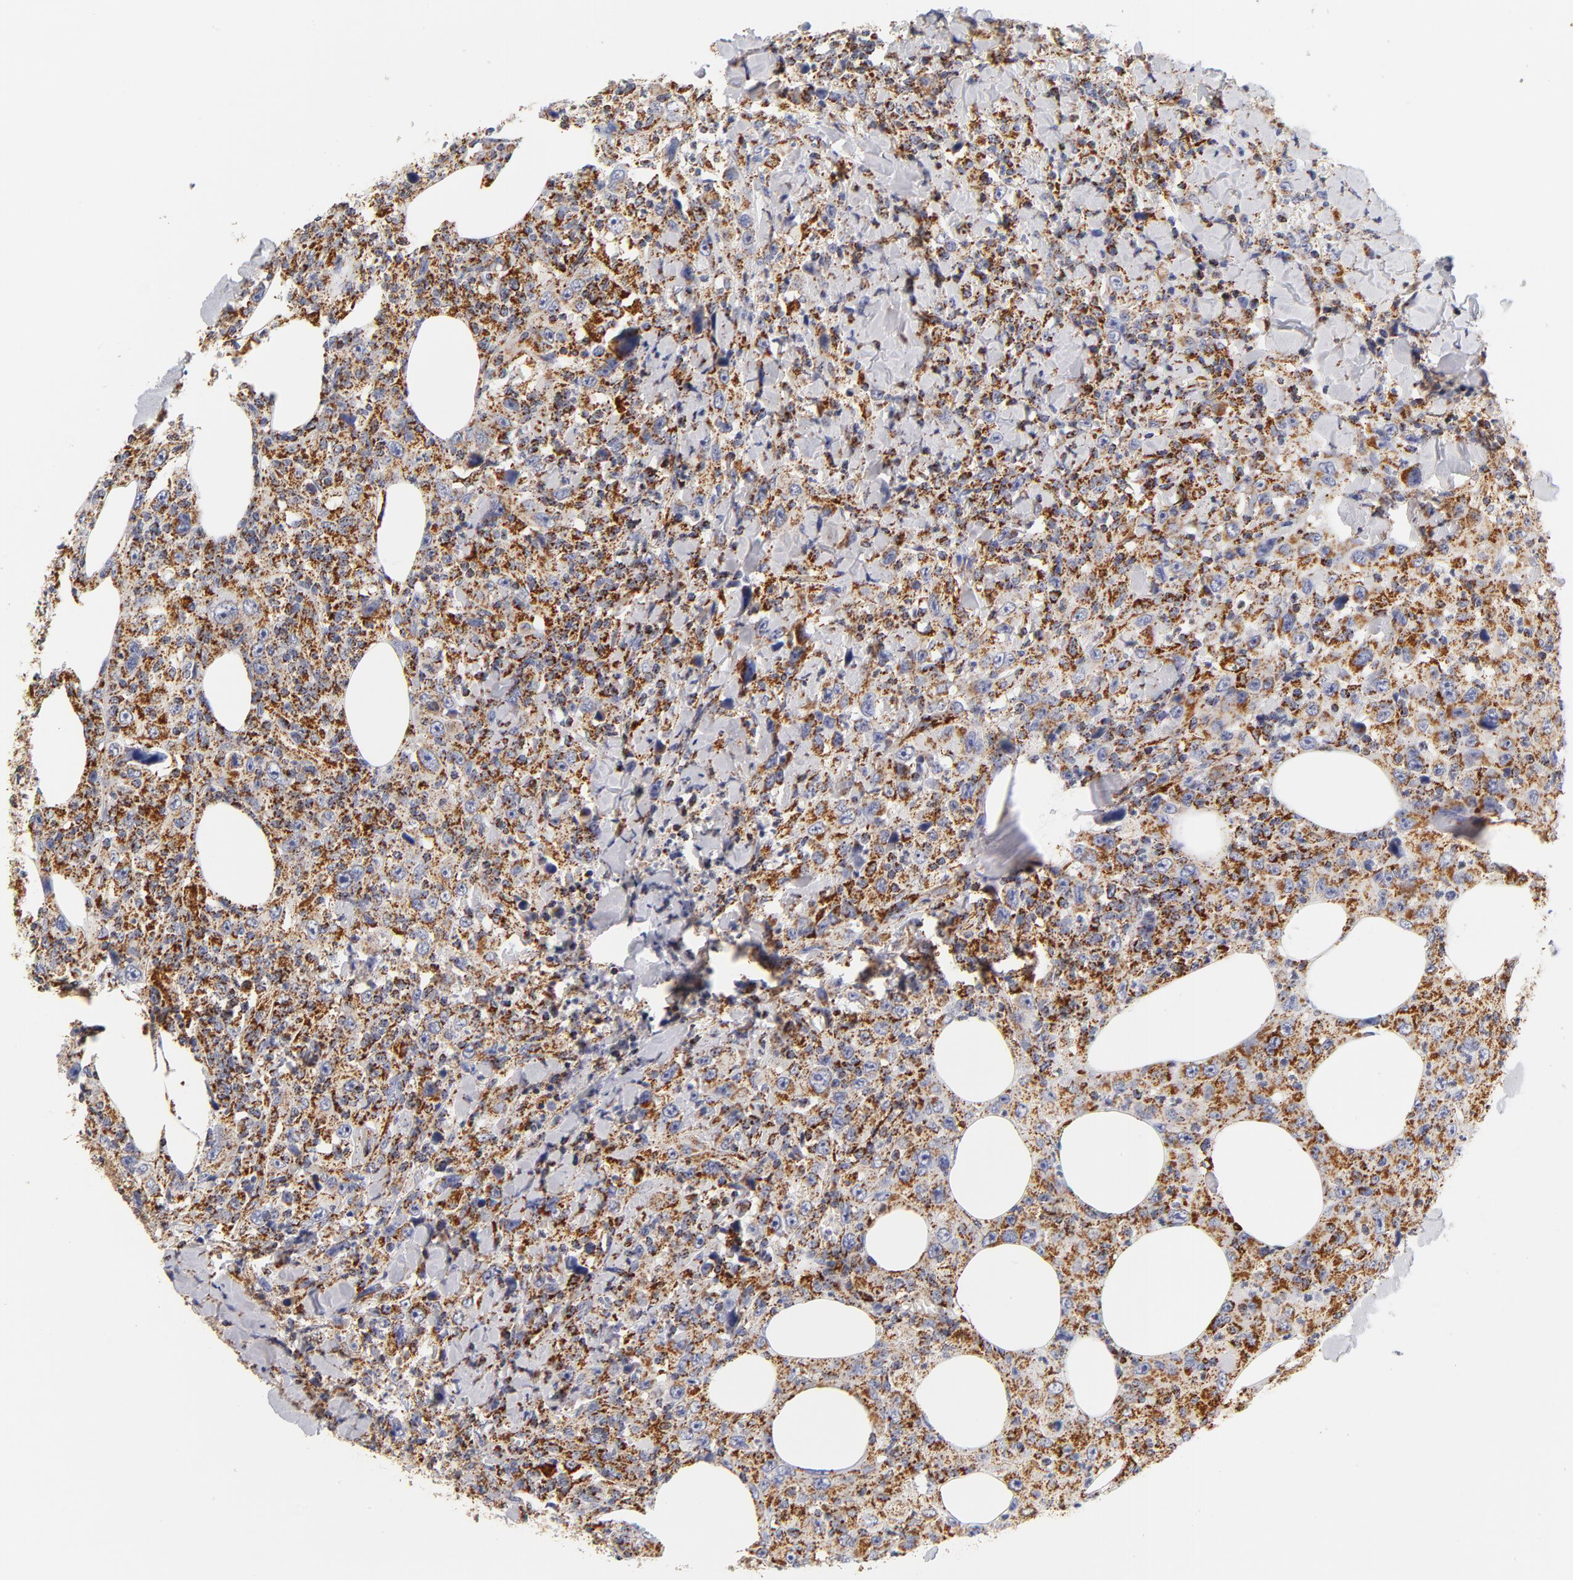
{"staining": {"intensity": "strong", "quantity": ">75%", "location": "cytoplasmic/membranous"}, "tissue": "thyroid cancer", "cell_type": "Tumor cells", "image_type": "cancer", "snomed": [{"axis": "morphology", "description": "Carcinoma, NOS"}, {"axis": "topography", "description": "Thyroid gland"}], "caption": "Thyroid cancer (carcinoma) was stained to show a protein in brown. There is high levels of strong cytoplasmic/membranous staining in about >75% of tumor cells.", "gene": "ECHS1", "patient": {"sex": "female", "age": 77}}